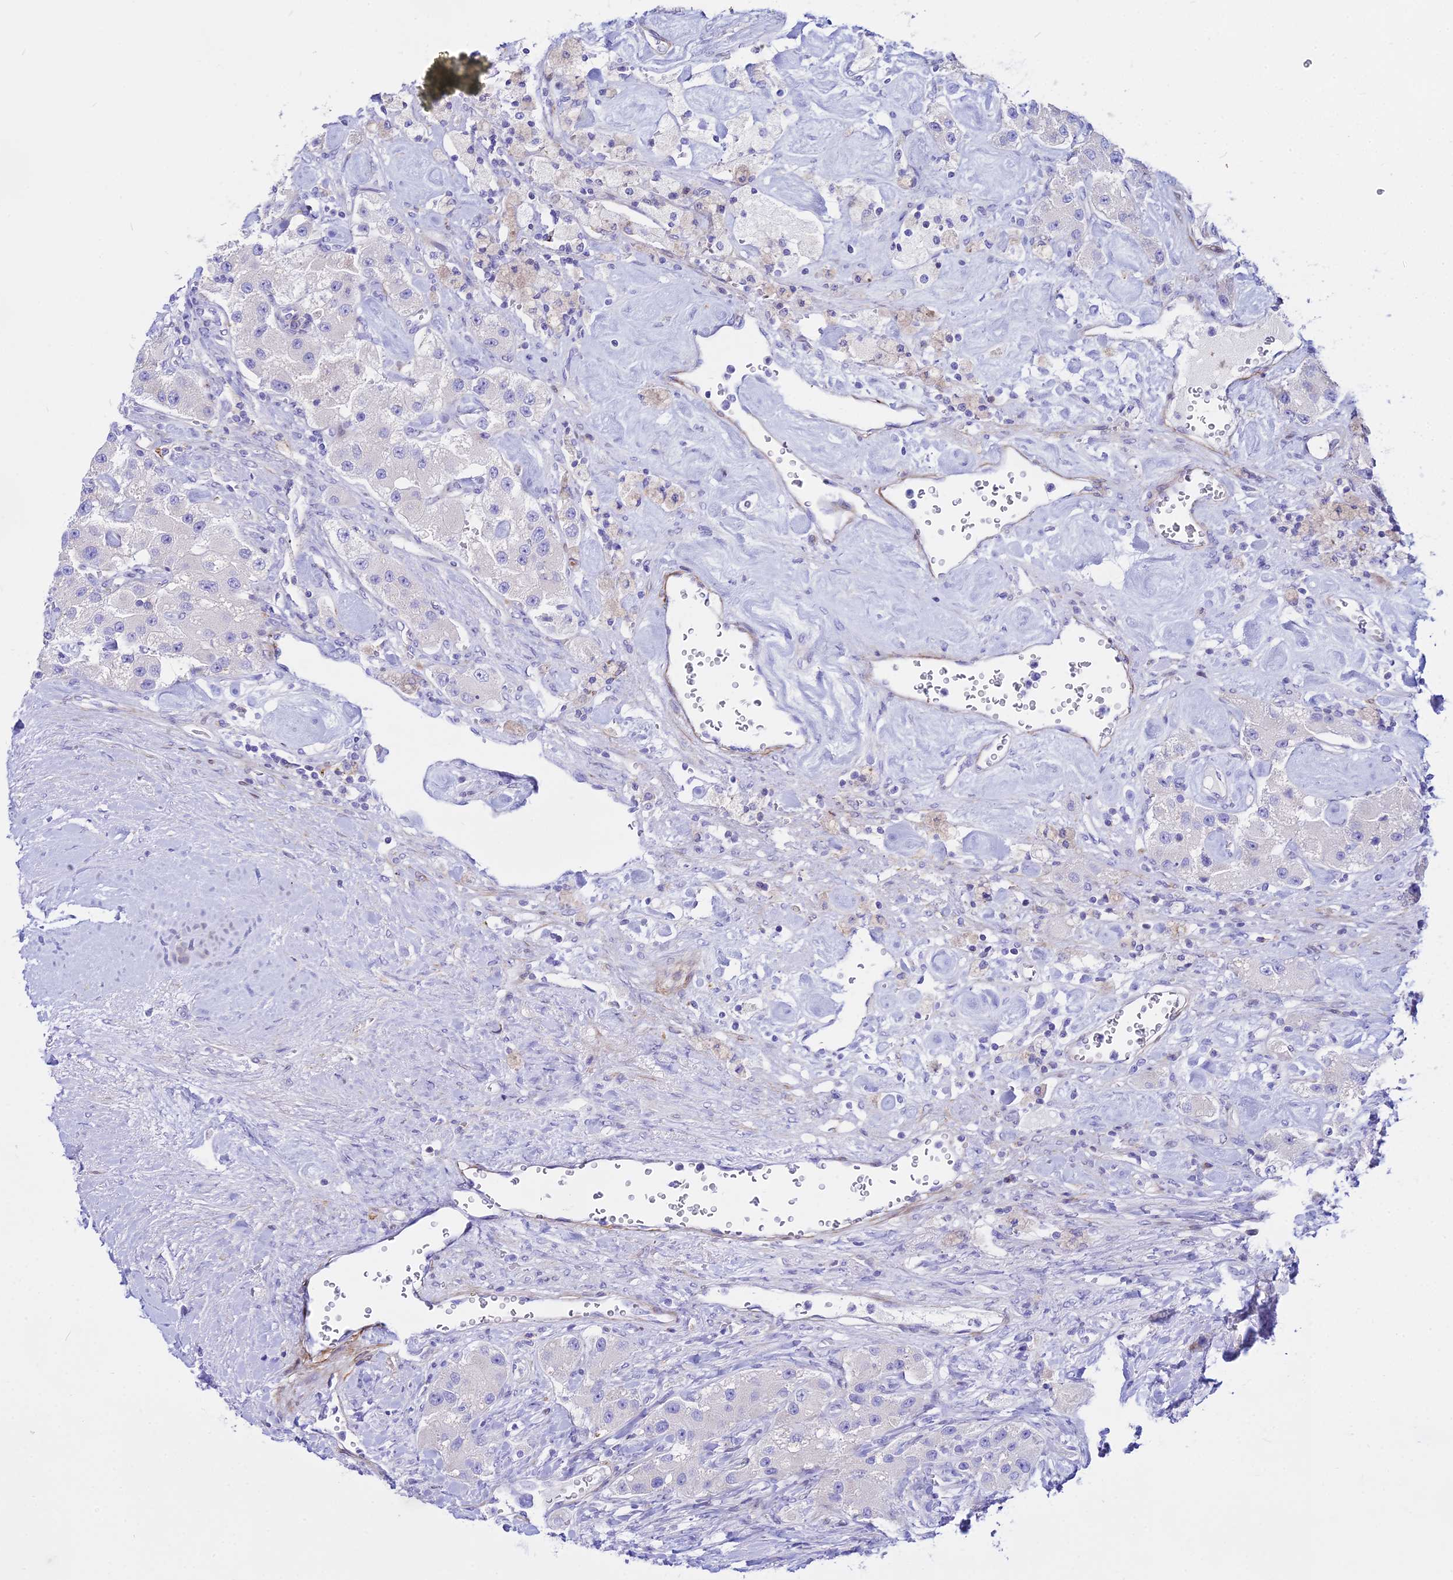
{"staining": {"intensity": "negative", "quantity": "none", "location": "none"}, "tissue": "carcinoid", "cell_type": "Tumor cells", "image_type": "cancer", "snomed": [{"axis": "morphology", "description": "Carcinoid, malignant, NOS"}, {"axis": "topography", "description": "Pancreas"}], "caption": "An immunohistochemistry photomicrograph of malignant carcinoid is shown. There is no staining in tumor cells of malignant carcinoid. (DAB IHC with hematoxylin counter stain).", "gene": "DLX1", "patient": {"sex": "male", "age": 41}}